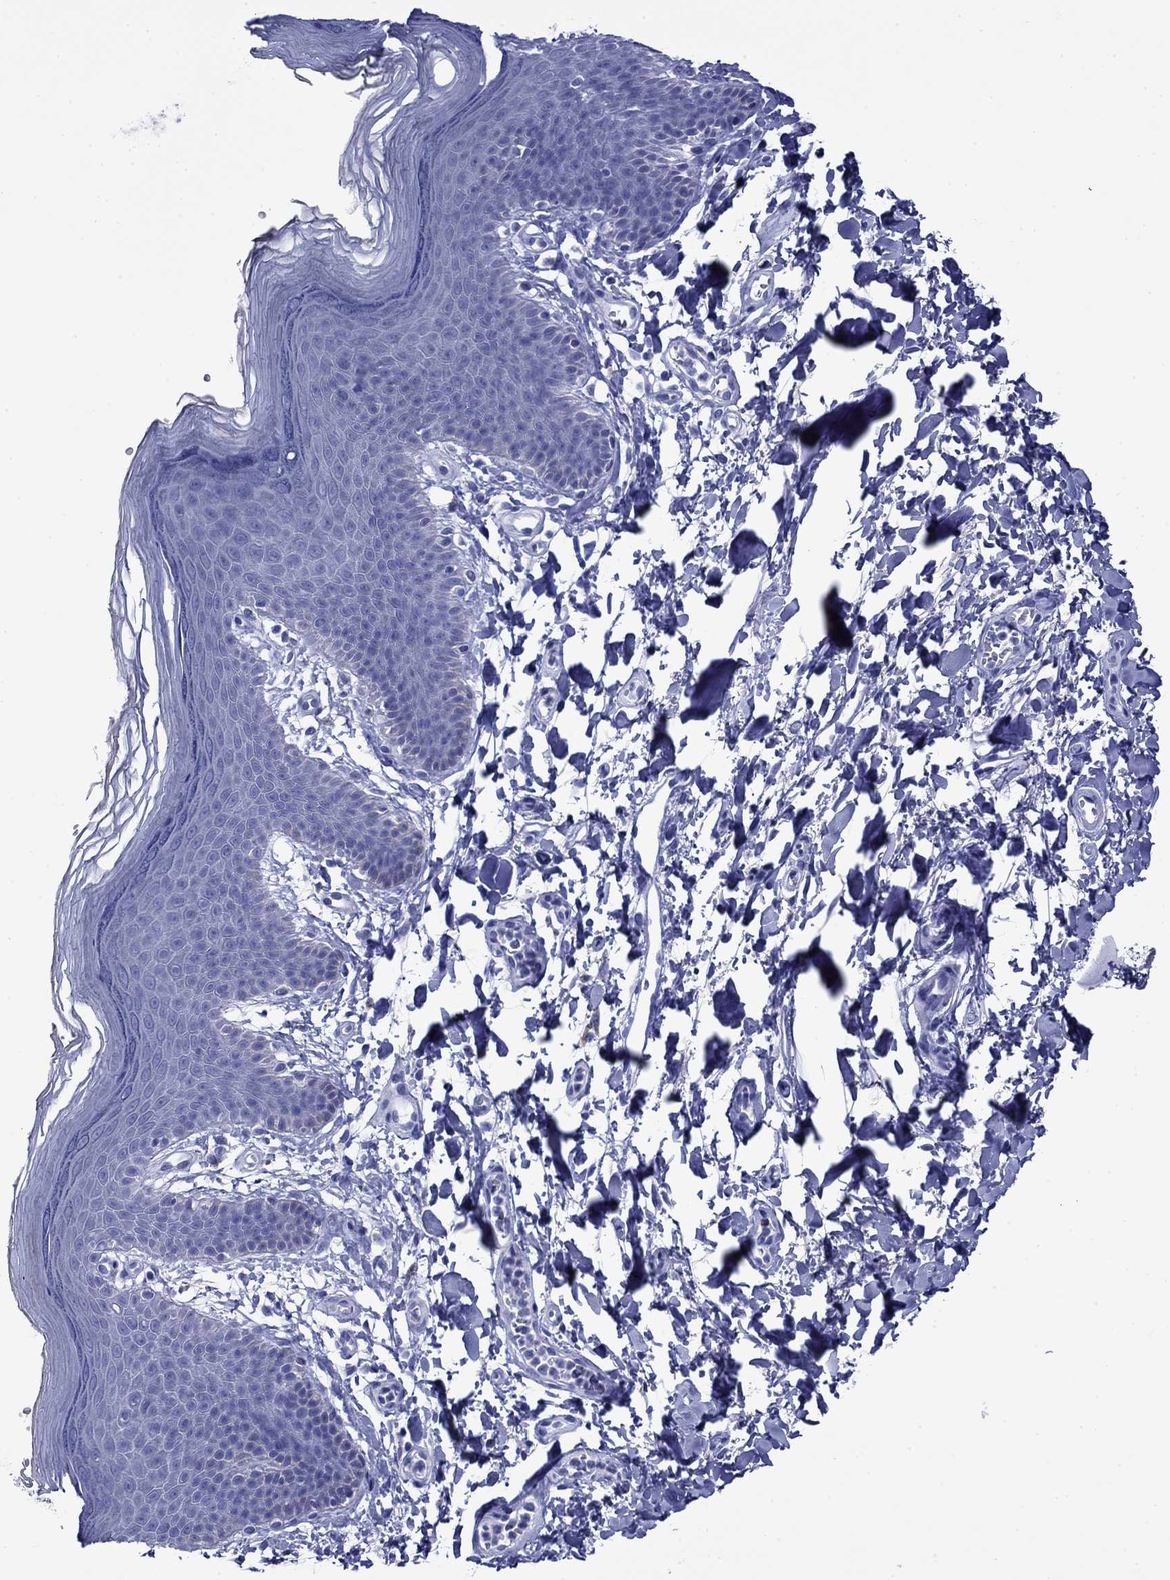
{"staining": {"intensity": "negative", "quantity": "none", "location": "none"}, "tissue": "skin", "cell_type": "Epidermal cells", "image_type": "normal", "snomed": [{"axis": "morphology", "description": "Normal tissue, NOS"}, {"axis": "topography", "description": "Anal"}], "caption": "Skin stained for a protein using immunohistochemistry (IHC) shows no positivity epidermal cells.", "gene": "GIP", "patient": {"sex": "male", "age": 53}}